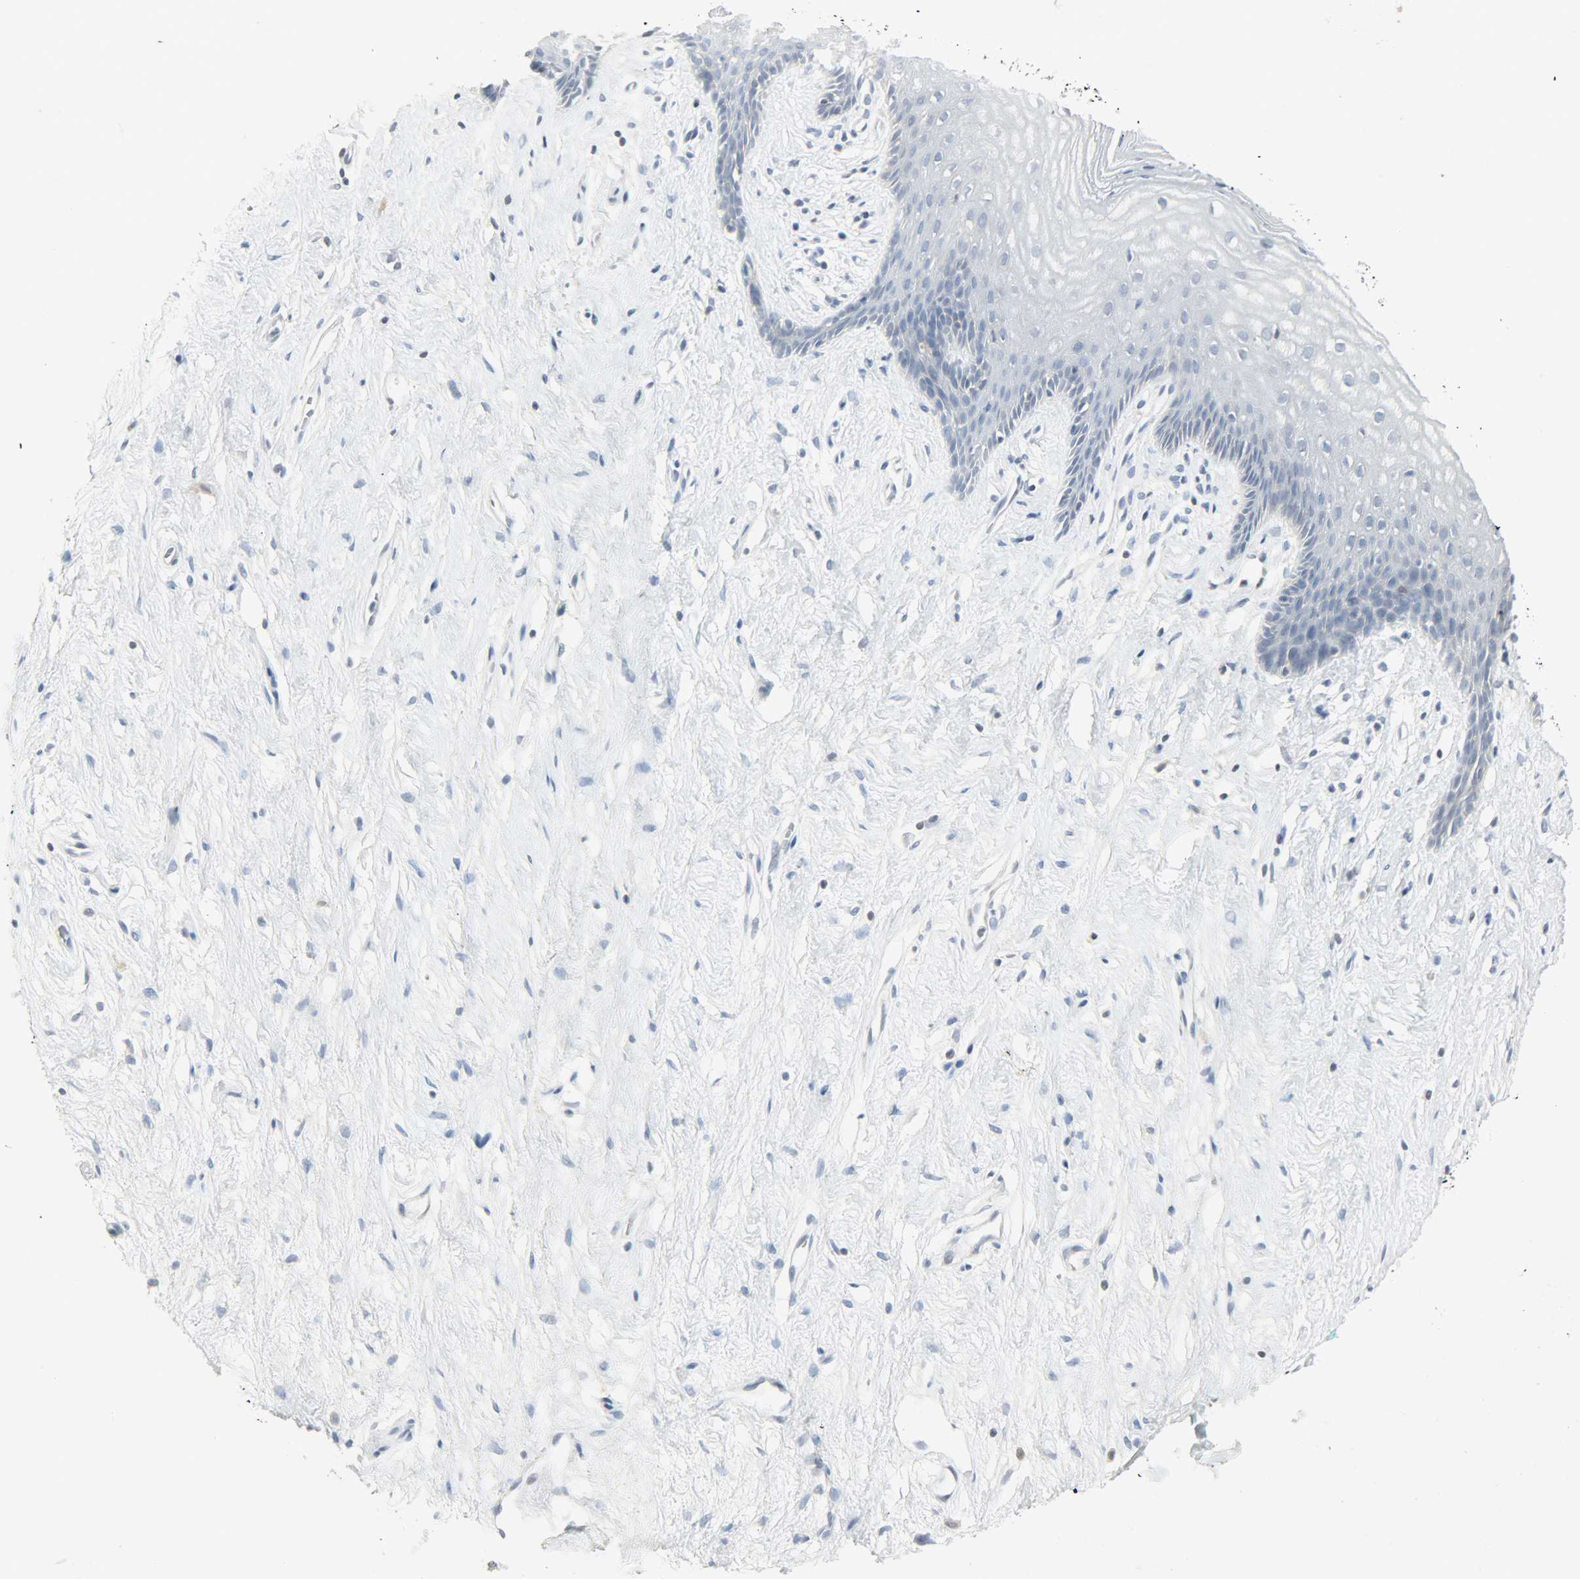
{"staining": {"intensity": "negative", "quantity": "none", "location": "none"}, "tissue": "vagina", "cell_type": "Squamous epithelial cells", "image_type": "normal", "snomed": [{"axis": "morphology", "description": "Normal tissue, NOS"}, {"axis": "topography", "description": "Vagina"}], "caption": "This micrograph is of normal vagina stained with IHC to label a protein in brown with the nuclei are counter-stained blue. There is no expression in squamous epithelial cells.", "gene": "CAMK4", "patient": {"sex": "female", "age": 44}}